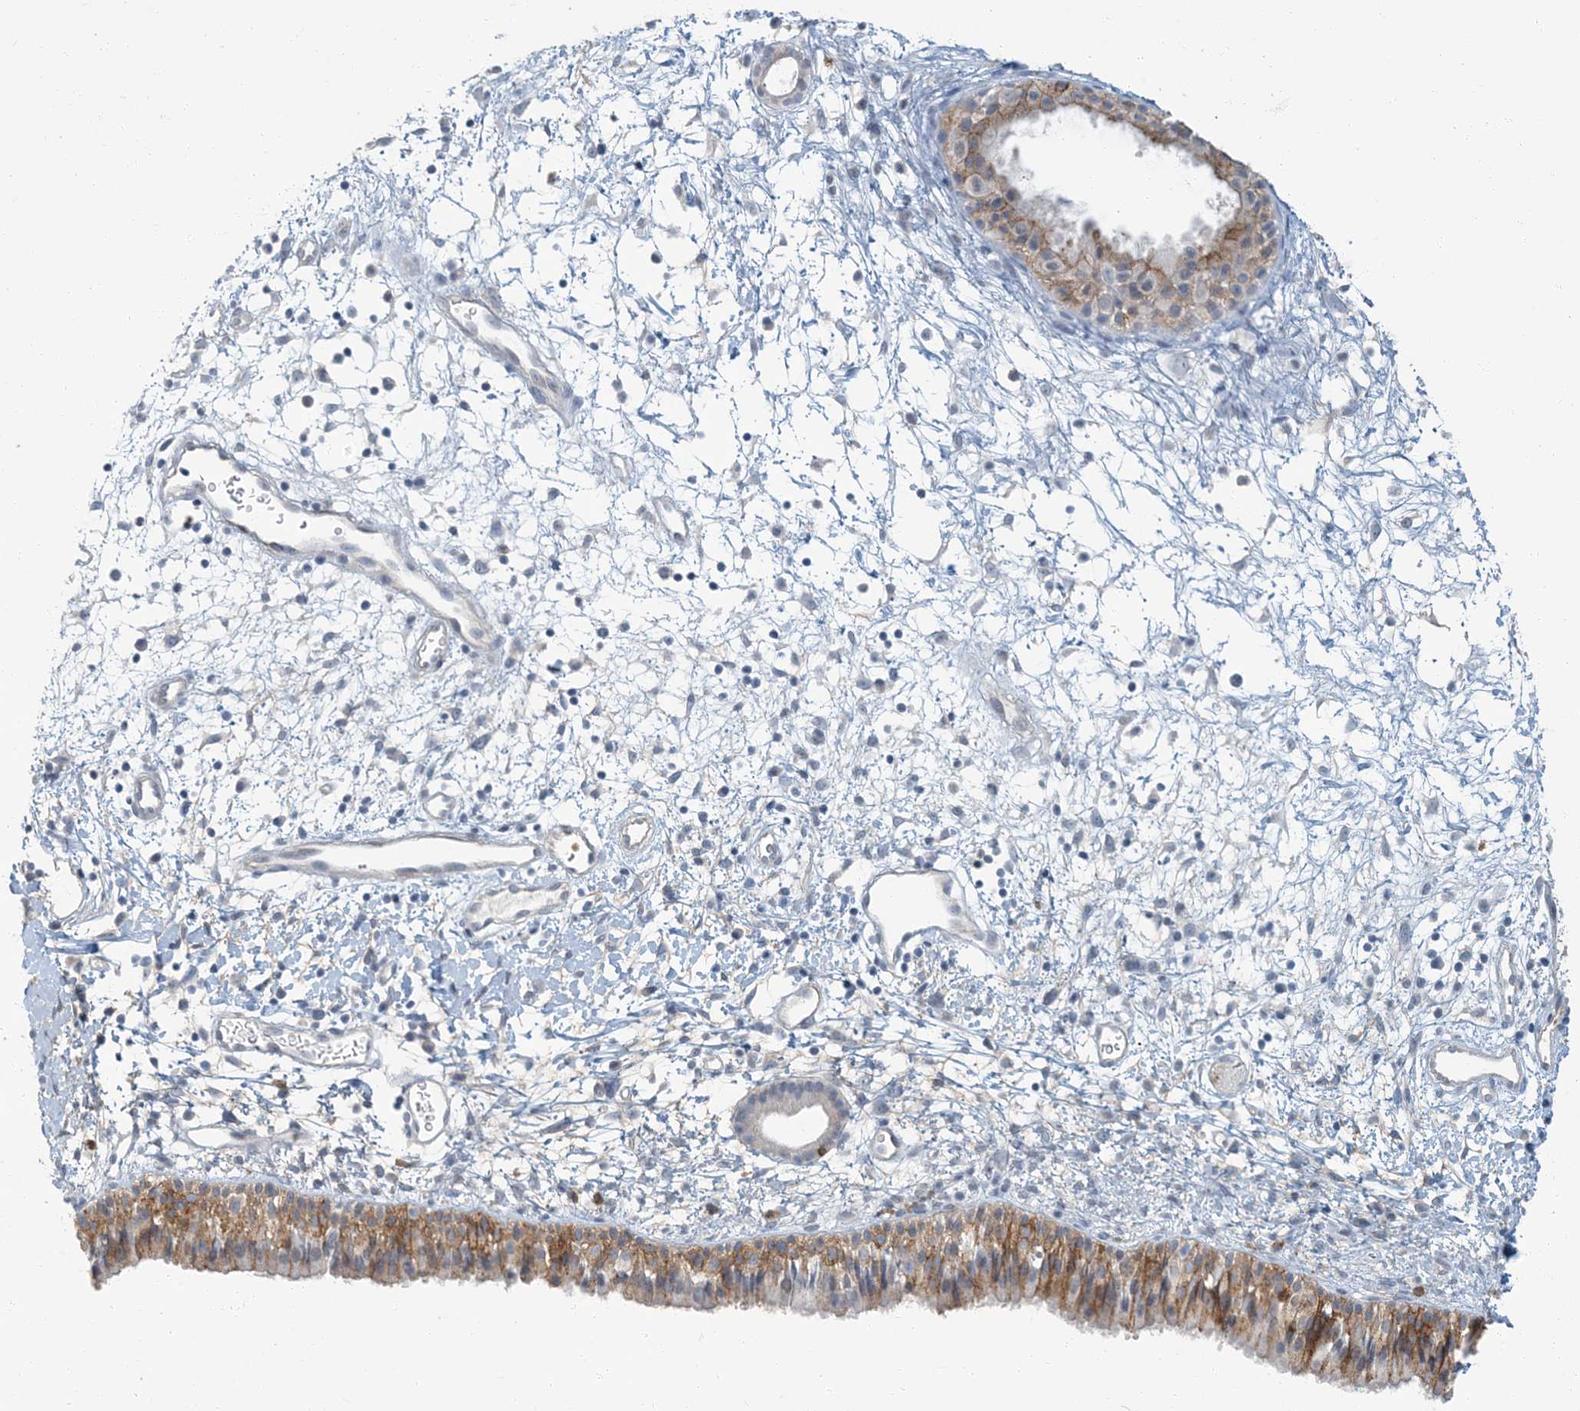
{"staining": {"intensity": "moderate", "quantity": "25%-75%", "location": "cytoplasmic/membranous"}, "tissue": "nasopharynx", "cell_type": "Respiratory epithelial cells", "image_type": "normal", "snomed": [{"axis": "morphology", "description": "Normal tissue, NOS"}, {"axis": "topography", "description": "Nasopharynx"}], "caption": "Respiratory epithelial cells display medium levels of moderate cytoplasmic/membranous positivity in about 25%-75% of cells in unremarkable nasopharynx. The staining was performed using DAB, with brown indicating positive protein expression. Nuclei are stained blue with hematoxylin.", "gene": "EPHA4", "patient": {"sex": "male", "age": 22}}